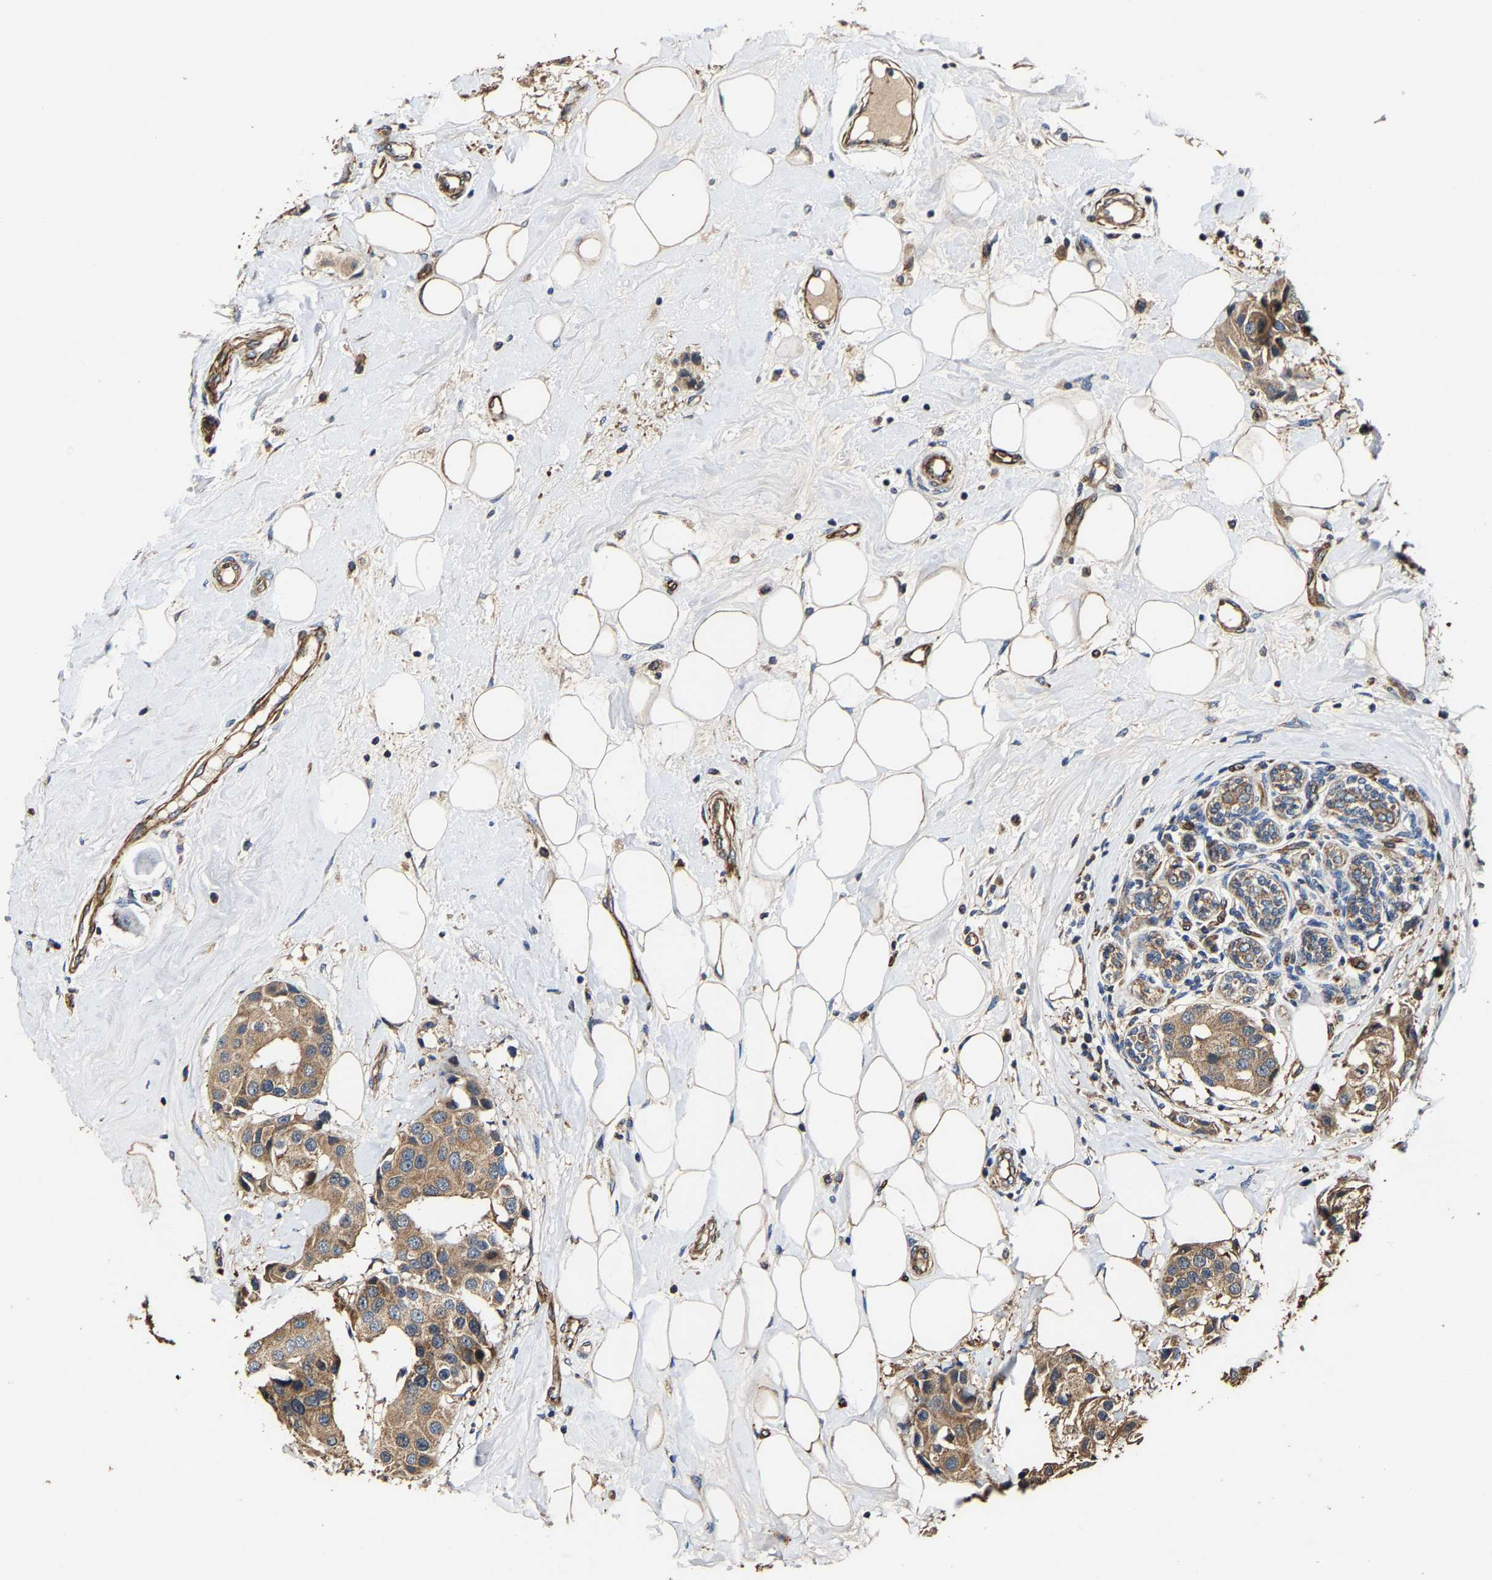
{"staining": {"intensity": "moderate", "quantity": ">75%", "location": "cytoplasmic/membranous"}, "tissue": "breast cancer", "cell_type": "Tumor cells", "image_type": "cancer", "snomed": [{"axis": "morphology", "description": "Normal tissue, NOS"}, {"axis": "morphology", "description": "Duct carcinoma"}, {"axis": "topography", "description": "Breast"}], "caption": "Breast intraductal carcinoma stained with a protein marker shows moderate staining in tumor cells.", "gene": "GFRA3", "patient": {"sex": "female", "age": 39}}